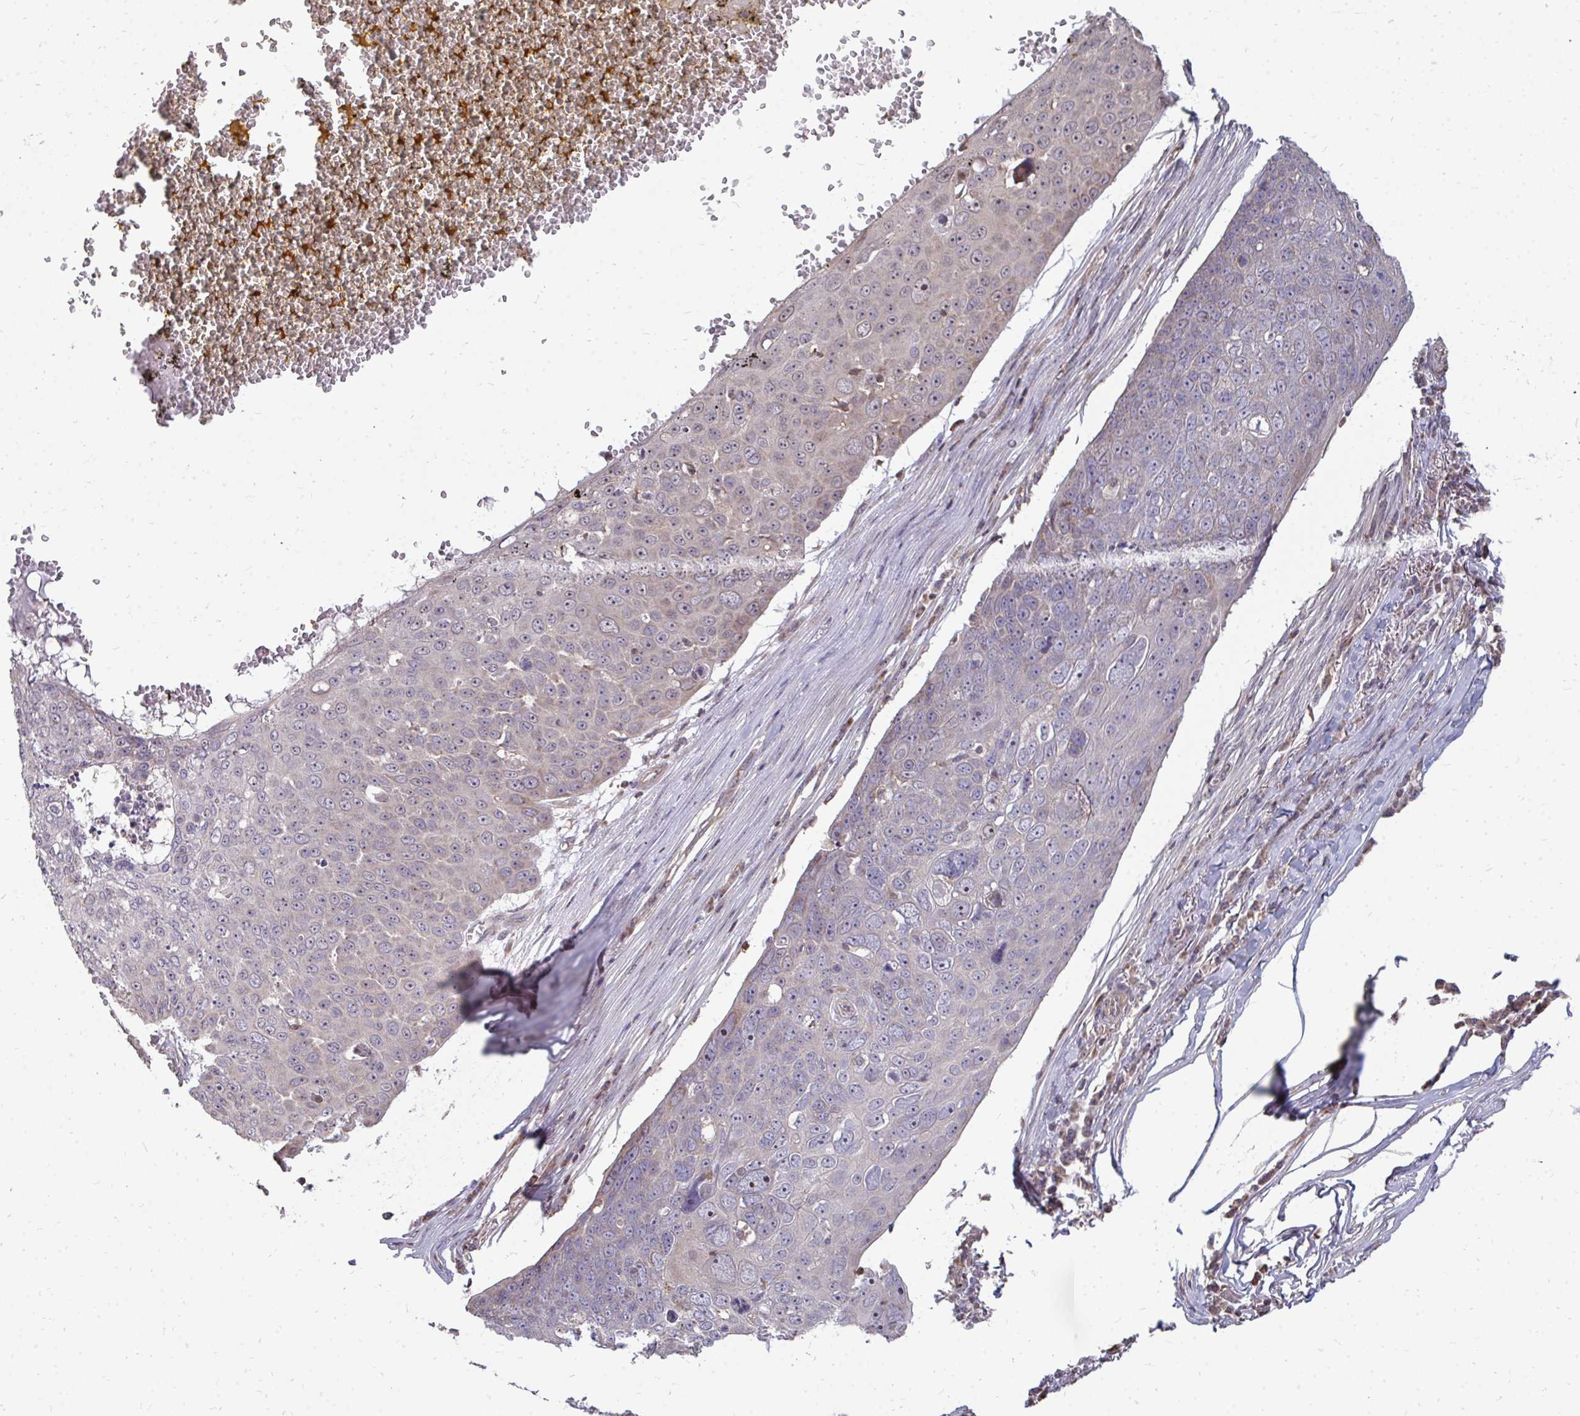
{"staining": {"intensity": "negative", "quantity": "none", "location": "none"}, "tissue": "skin cancer", "cell_type": "Tumor cells", "image_type": "cancer", "snomed": [{"axis": "morphology", "description": "Squamous cell carcinoma, NOS"}, {"axis": "topography", "description": "Skin"}], "caption": "An image of human skin cancer (squamous cell carcinoma) is negative for staining in tumor cells.", "gene": "DNAJA2", "patient": {"sex": "male", "age": 71}}